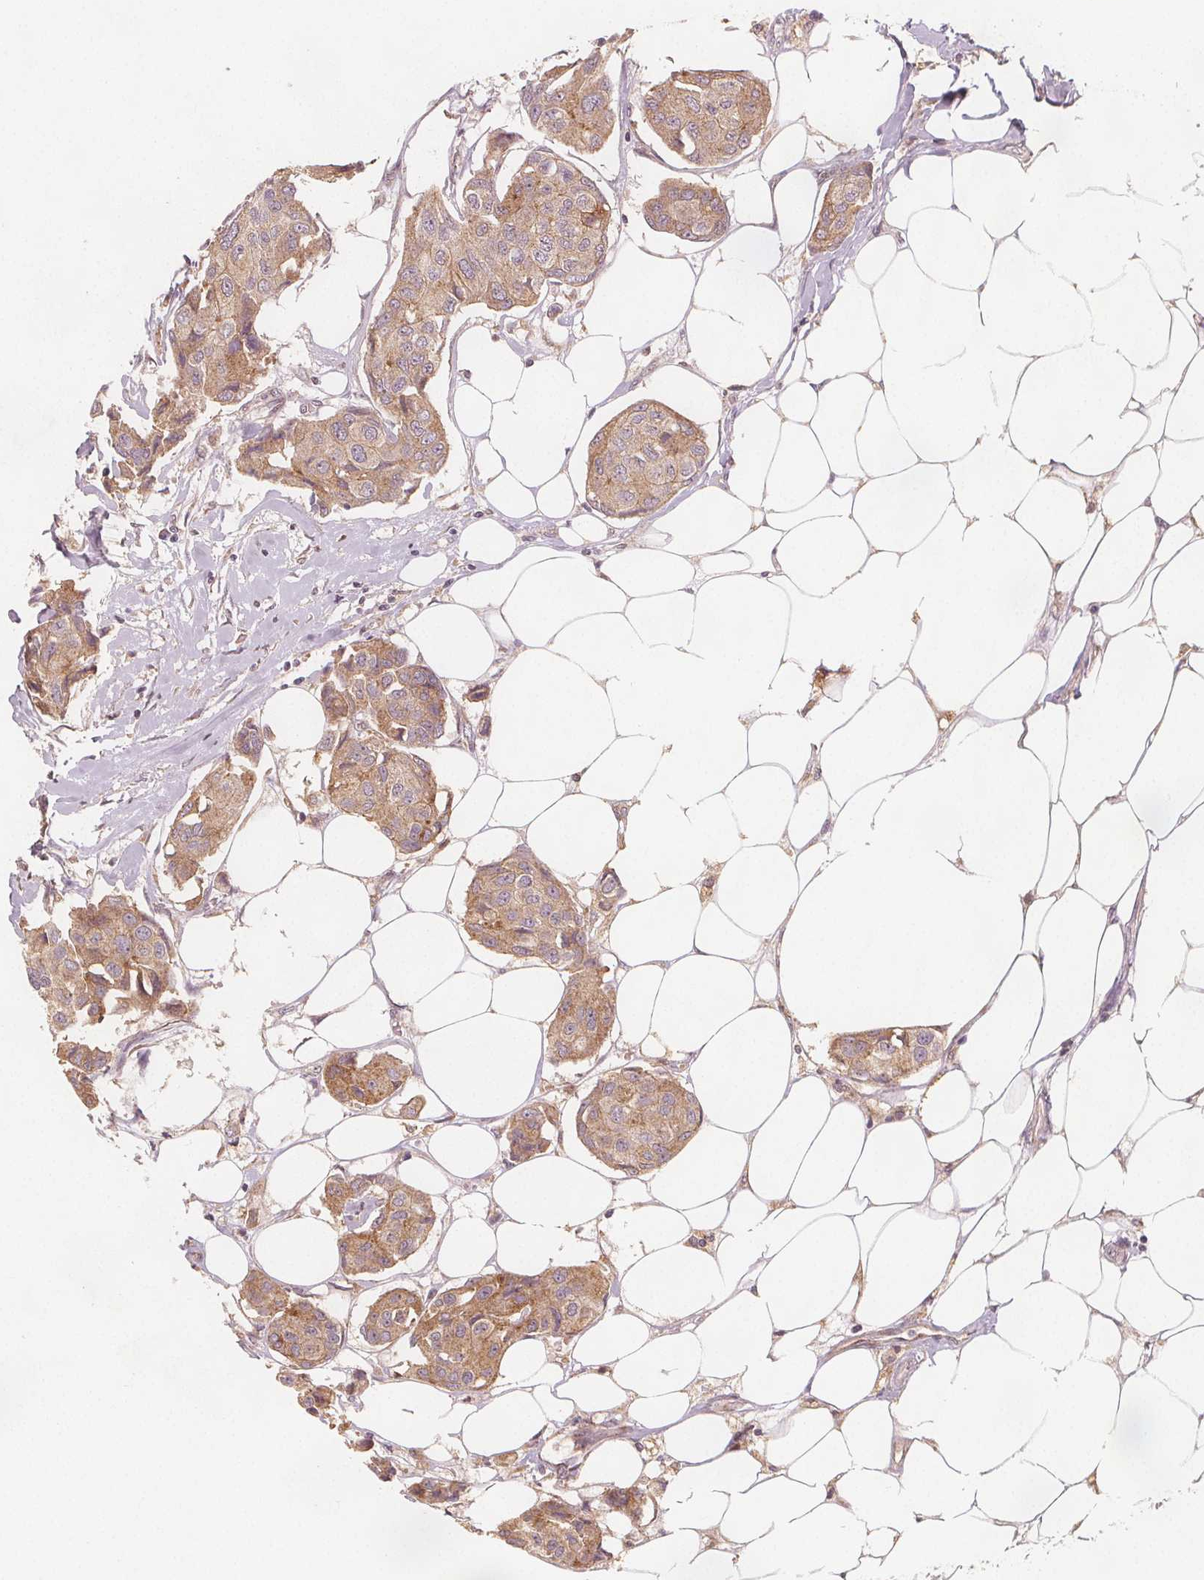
{"staining": {"intensity": "moderate", "quantity": ">75%", "location": "cytoplasmic/membranous"}, "tissue": "breast cancer", "cell_type": "Tumor cells", "image_type": "cancer", "snomed": [{"axis": "morphology", "description": "Duct carcinoma"}, {"axis": "topography", "description": "Breast"}, {"axis": "topography", "description": "Lymph node"}], "caption": "Moderate cytoplasmic/membranous staining for a protein is present in about >75% of tumor cells of breast cancer (infiltrating ductal carcinoma) using immunohistochemistry (IHC).", "gene": "NCSTN", "patient": {"sex": "female", "age": 80}}